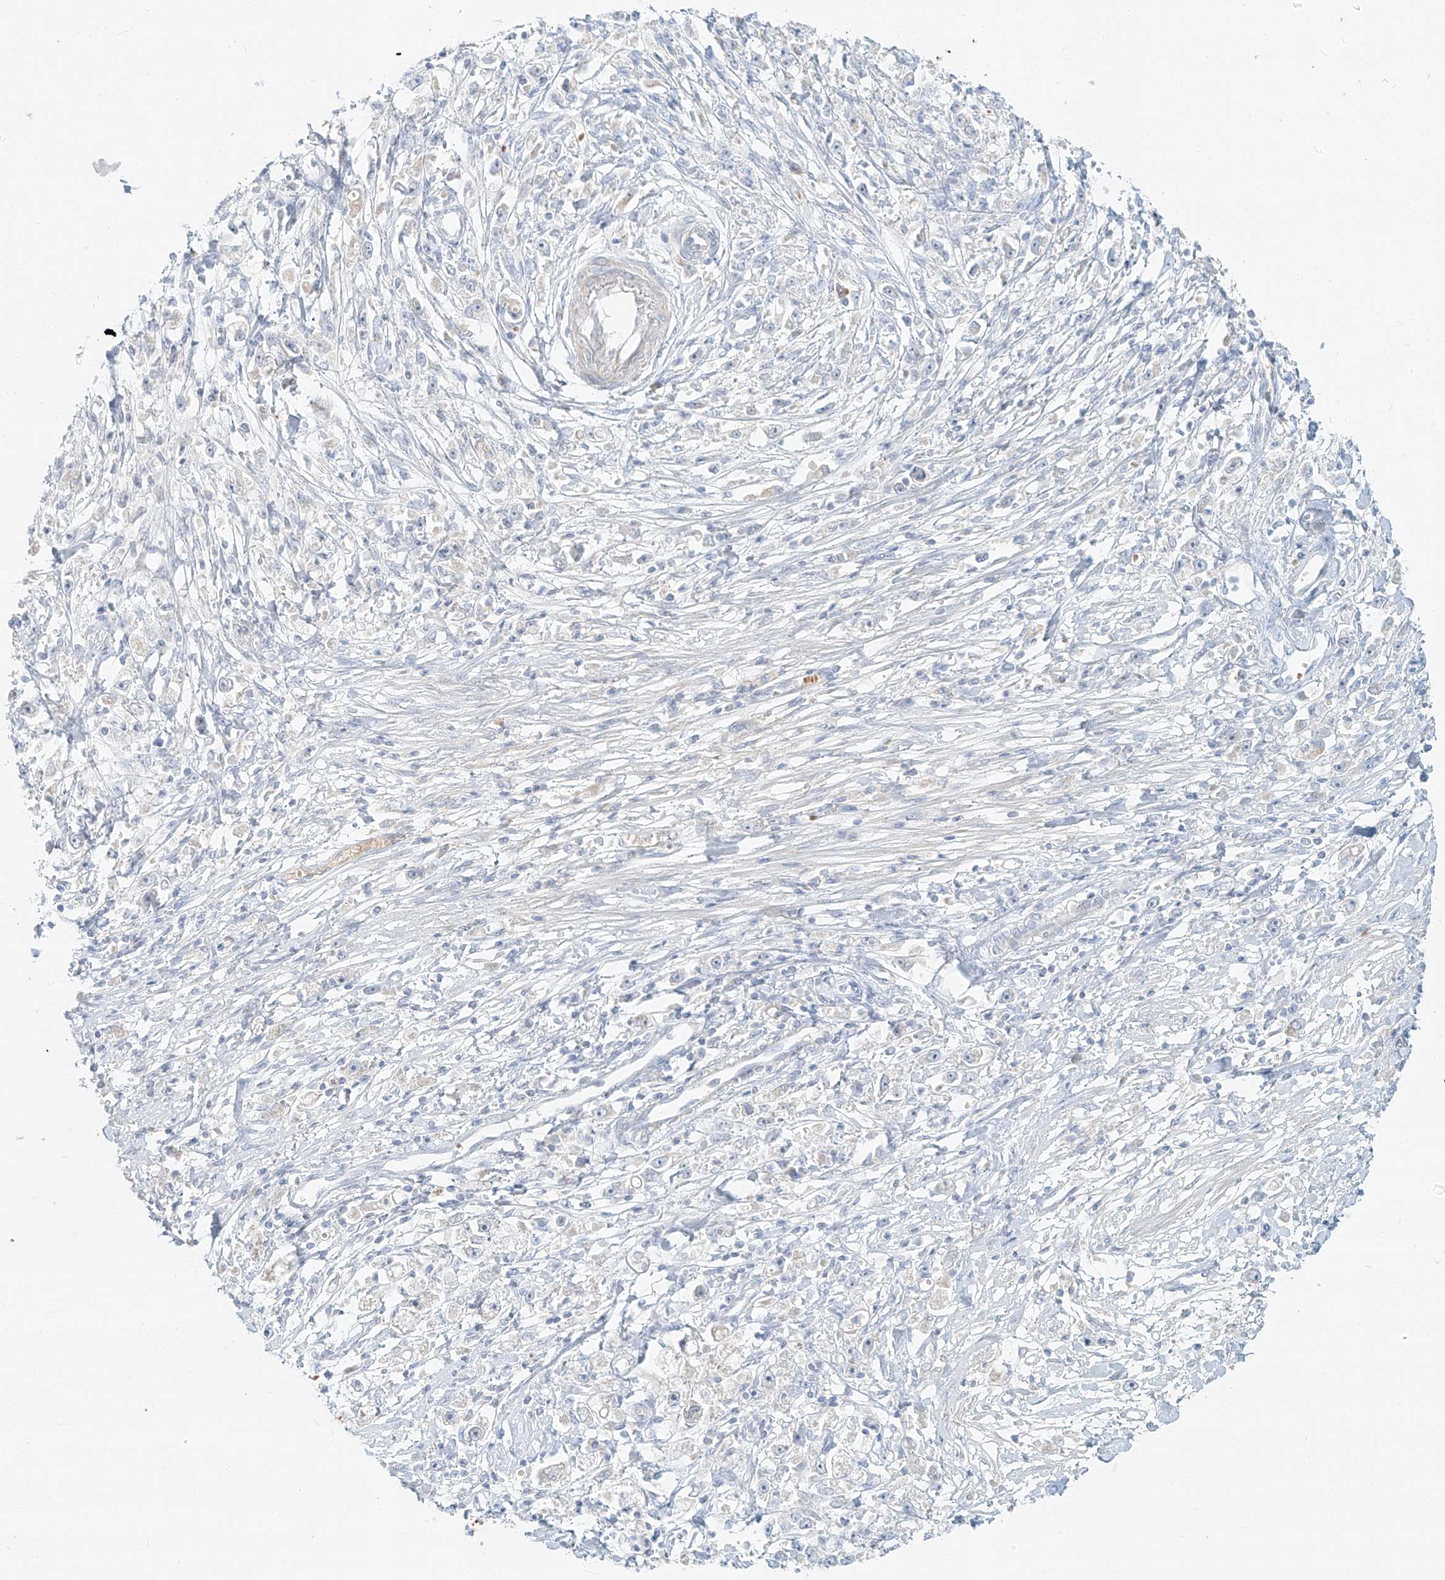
{"staining": {"intensity": "negative", "quantity": "none", "location": "none"}, "tissue": "stomach cancer", "cell_type": "Tumor cells", "image_type": "cancer", "snomed": [{"axis": "morphology", "description": "Adenocarcinoma, NOS"}, {"axis": "topography", "description": "Stomach"}], "caption": "Tumor cells are negative for protein expression in human stomach cancer. The staining was performed using DAB (3,3'-diaminobenzidine) to visualize the protein expression in brown, while the nuclei were stained in blue with hematoxylin (Magnification: 20x).", "gene": "PGC", "patient": {"sex": "female", "age": 59}}